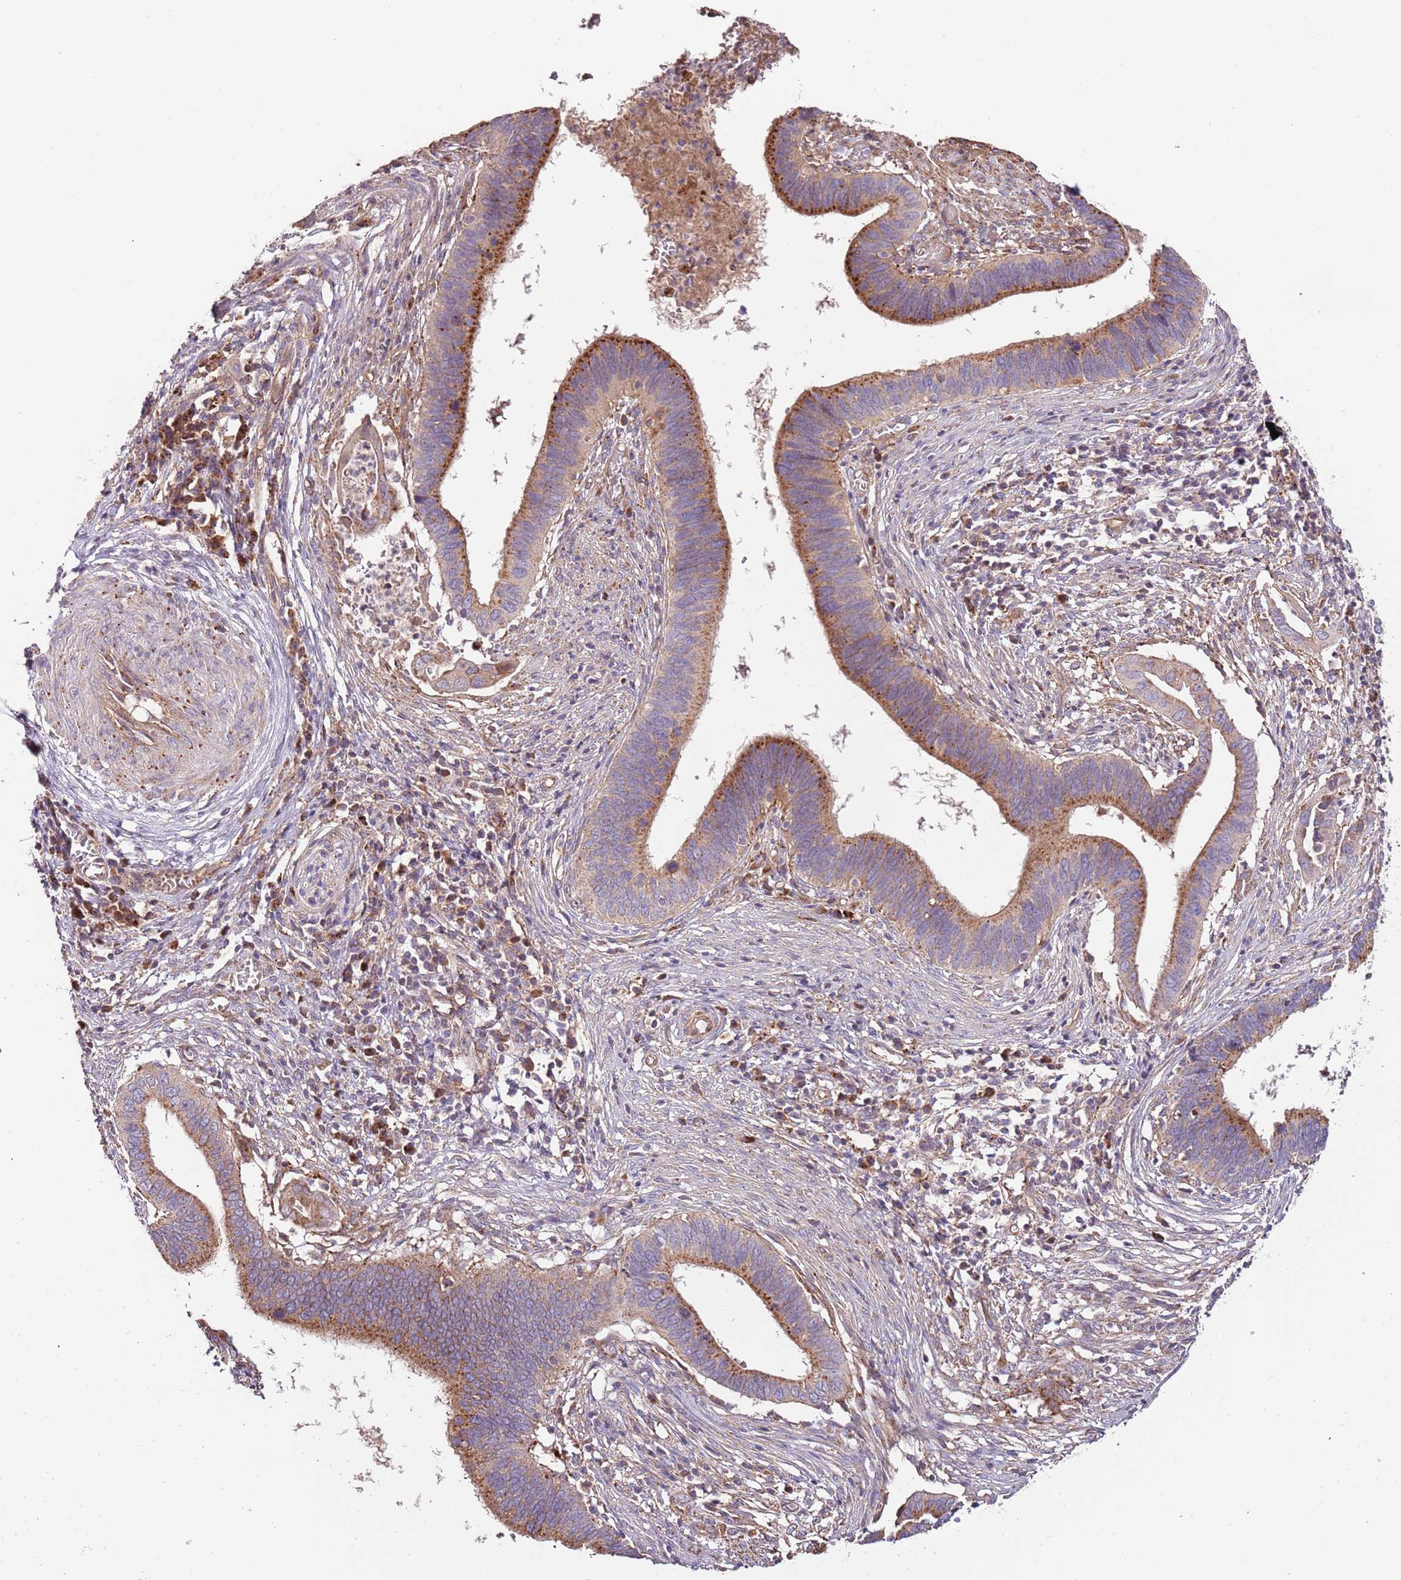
{"staining": {"intensity": "moderate", "quantity": ">75%", "location": "cytoplasmic/membranous"}, "tissue": "cervical cancer", "cell_type": "Tumor cells", "image_type": "cancer", "snomed": [{"axis": "morphology", "description": "Adenocarcinoma, NOS"}, {"axis": "topography", "description": "Cervix"}], "caption": "DAB immunohistochemical staining of cervical cancer (adenocarcinoma) demonstrates moderate cytoplasmic/membranous protein staining in about >75% of tumor cells. The staining was performed using DAB (3,3'-diaminobenzidine), with brown indicating positive protein expression. Nuclei are stained blue with hematoxylin.", "gene": "DOCK6", "patient": {"sex": "female", "age": 42}}